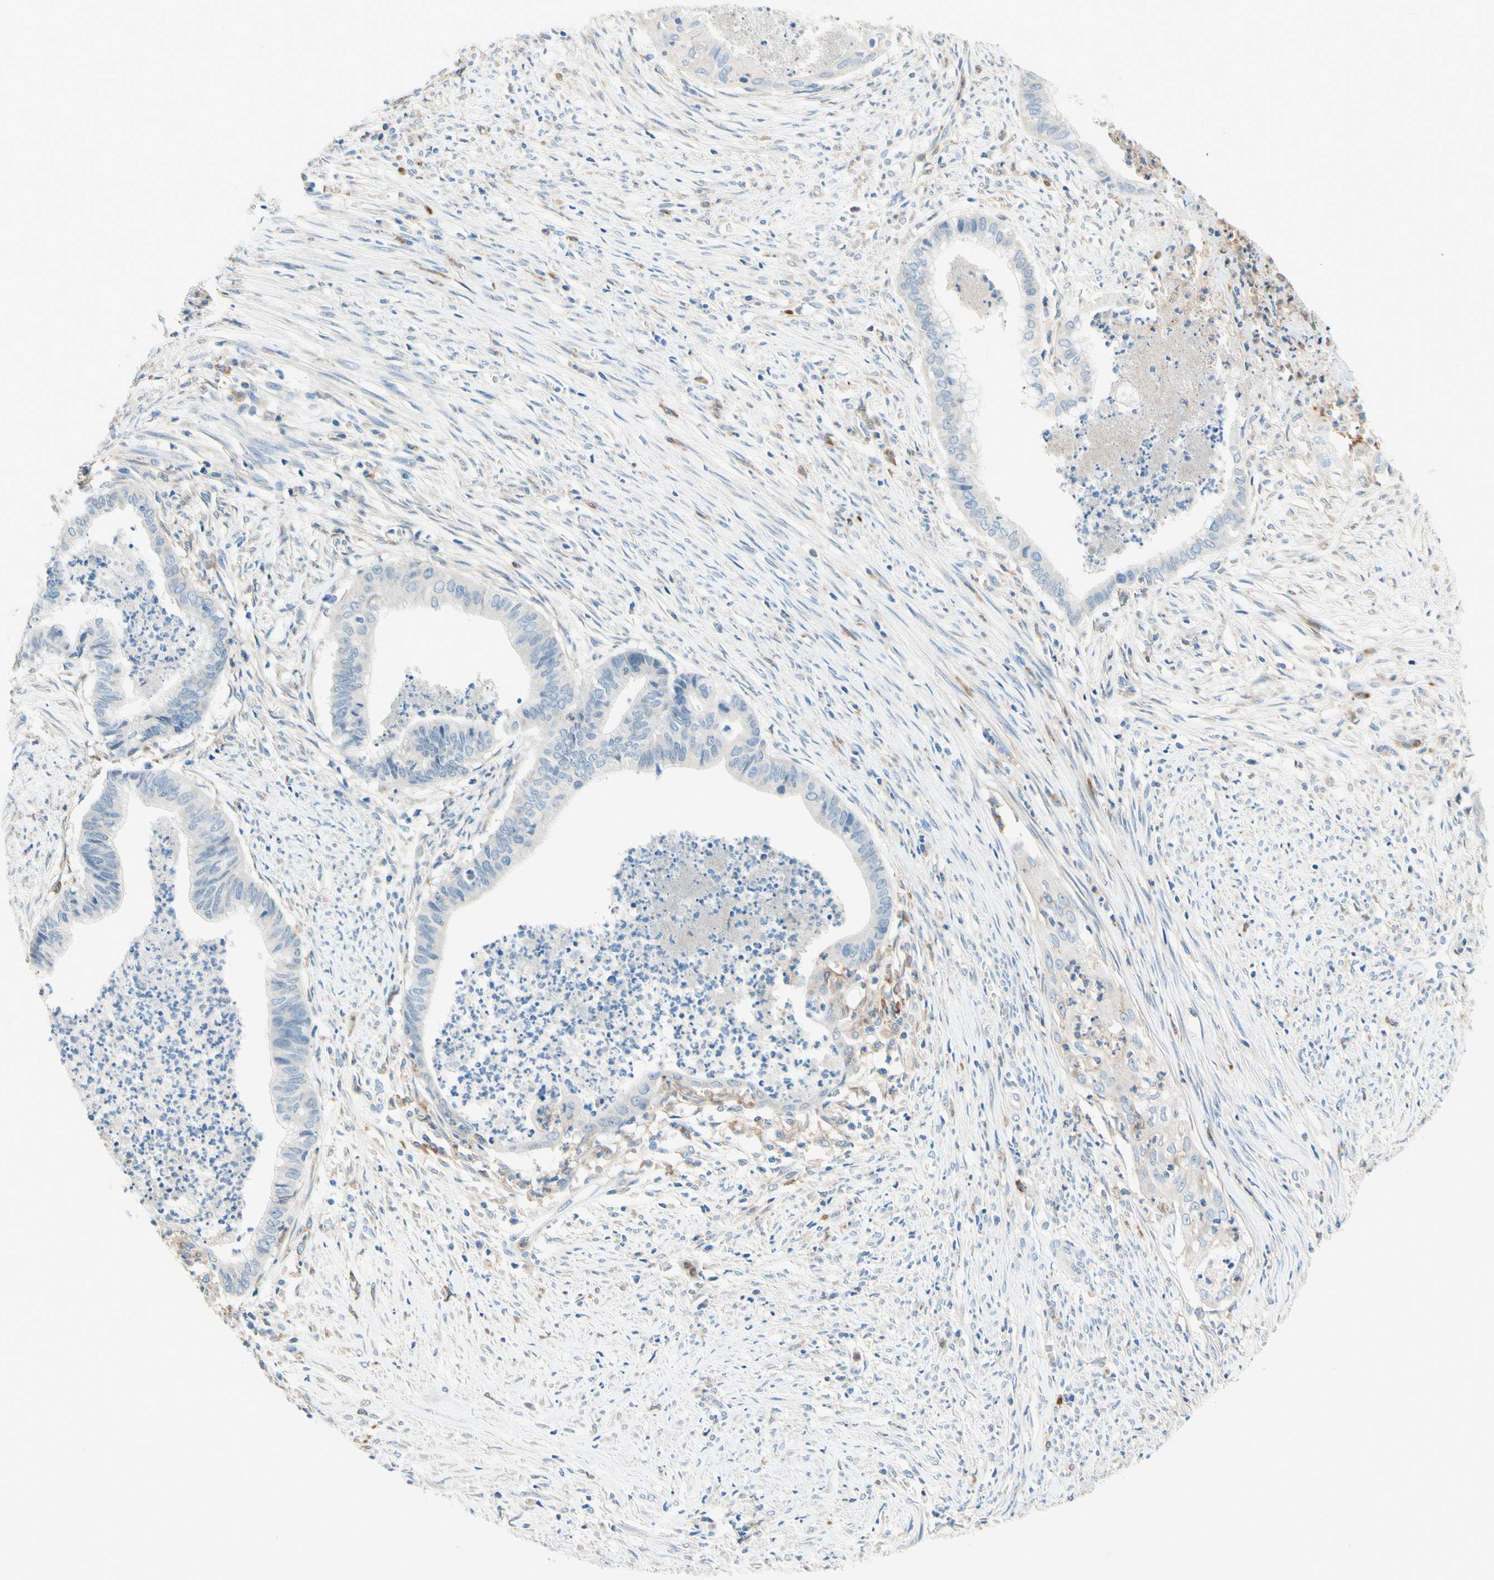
{"staining": {"intensity": "negative", "quantity": "none", "location": "none"}, "tissue": "endometrial cancer", "cell_type": "Tumor cells", "image_type": "cancer", "snomed": [{"axis": "morphology", "description": "Necrosis, NOS"}, {"axis": "morphology", "description": "Adenocarcinoma, NOS"}, {"axis": "topography", "description": "Endometrium"}], "caption": "Tumor cells are negative for brown protein staining in endometrial adenocarcinoma.", "gene": "SIGLEC9", "patient": {"sex": "female", "age": 79}}